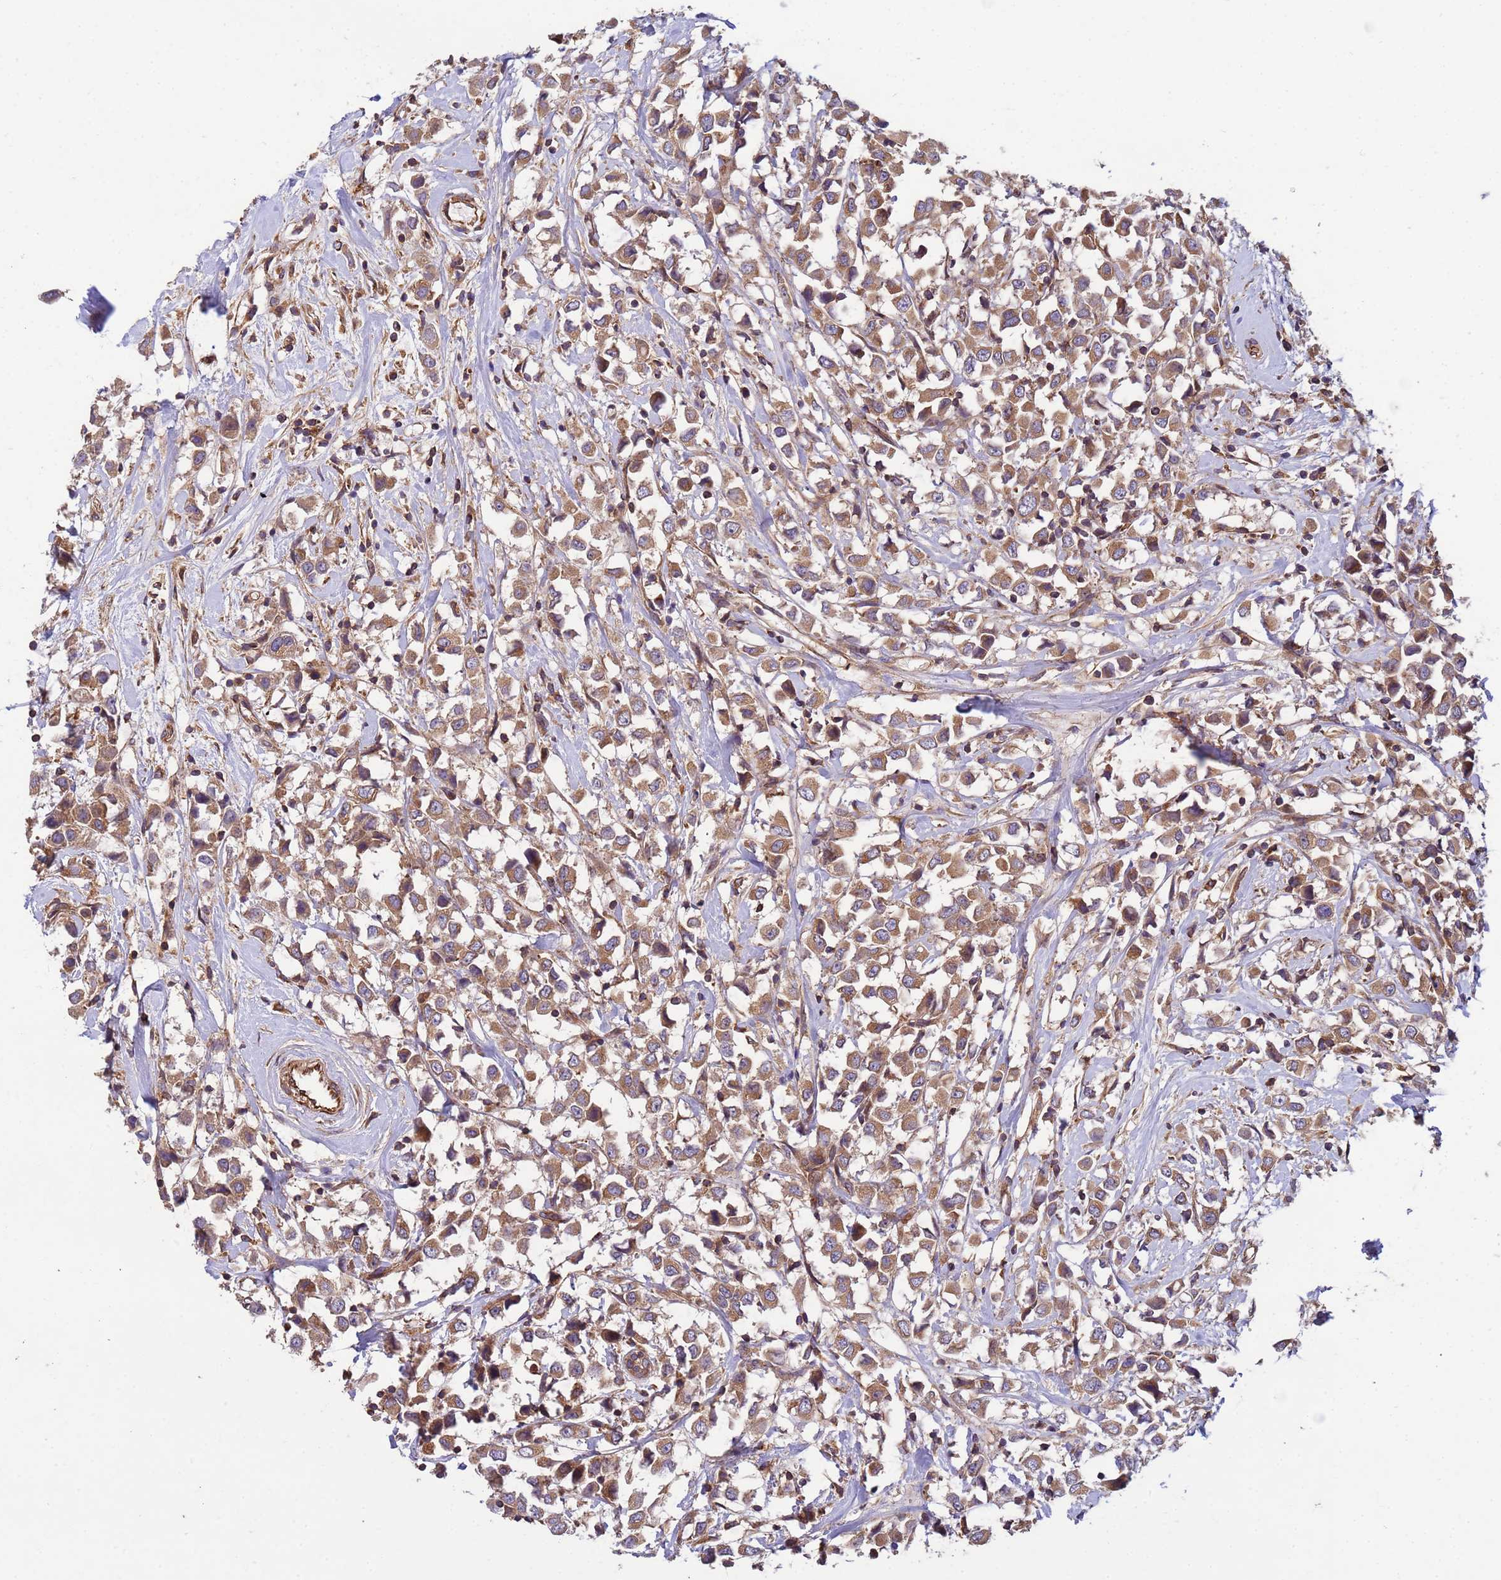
{"staining": {"intensity": "moderate", "quantity": ">75%", "location": "cytoplasmic/membranous"}, "tissue": "breast cancer", "cell_type": "Tumor cells", "image_type": "cancer", "snomed": [{"axis": "morphology", "description": "Duct carcinoma"}, {"axis": "topography", "description": "Breast"}], "caption": "A brown stain labels moderate cytoplasmic/membranous staining of a protein in invasive ductal carcinoma (breast) tumor cells.", "gene": "RAB10", "patient": {"sex": "female", "age": 61}}